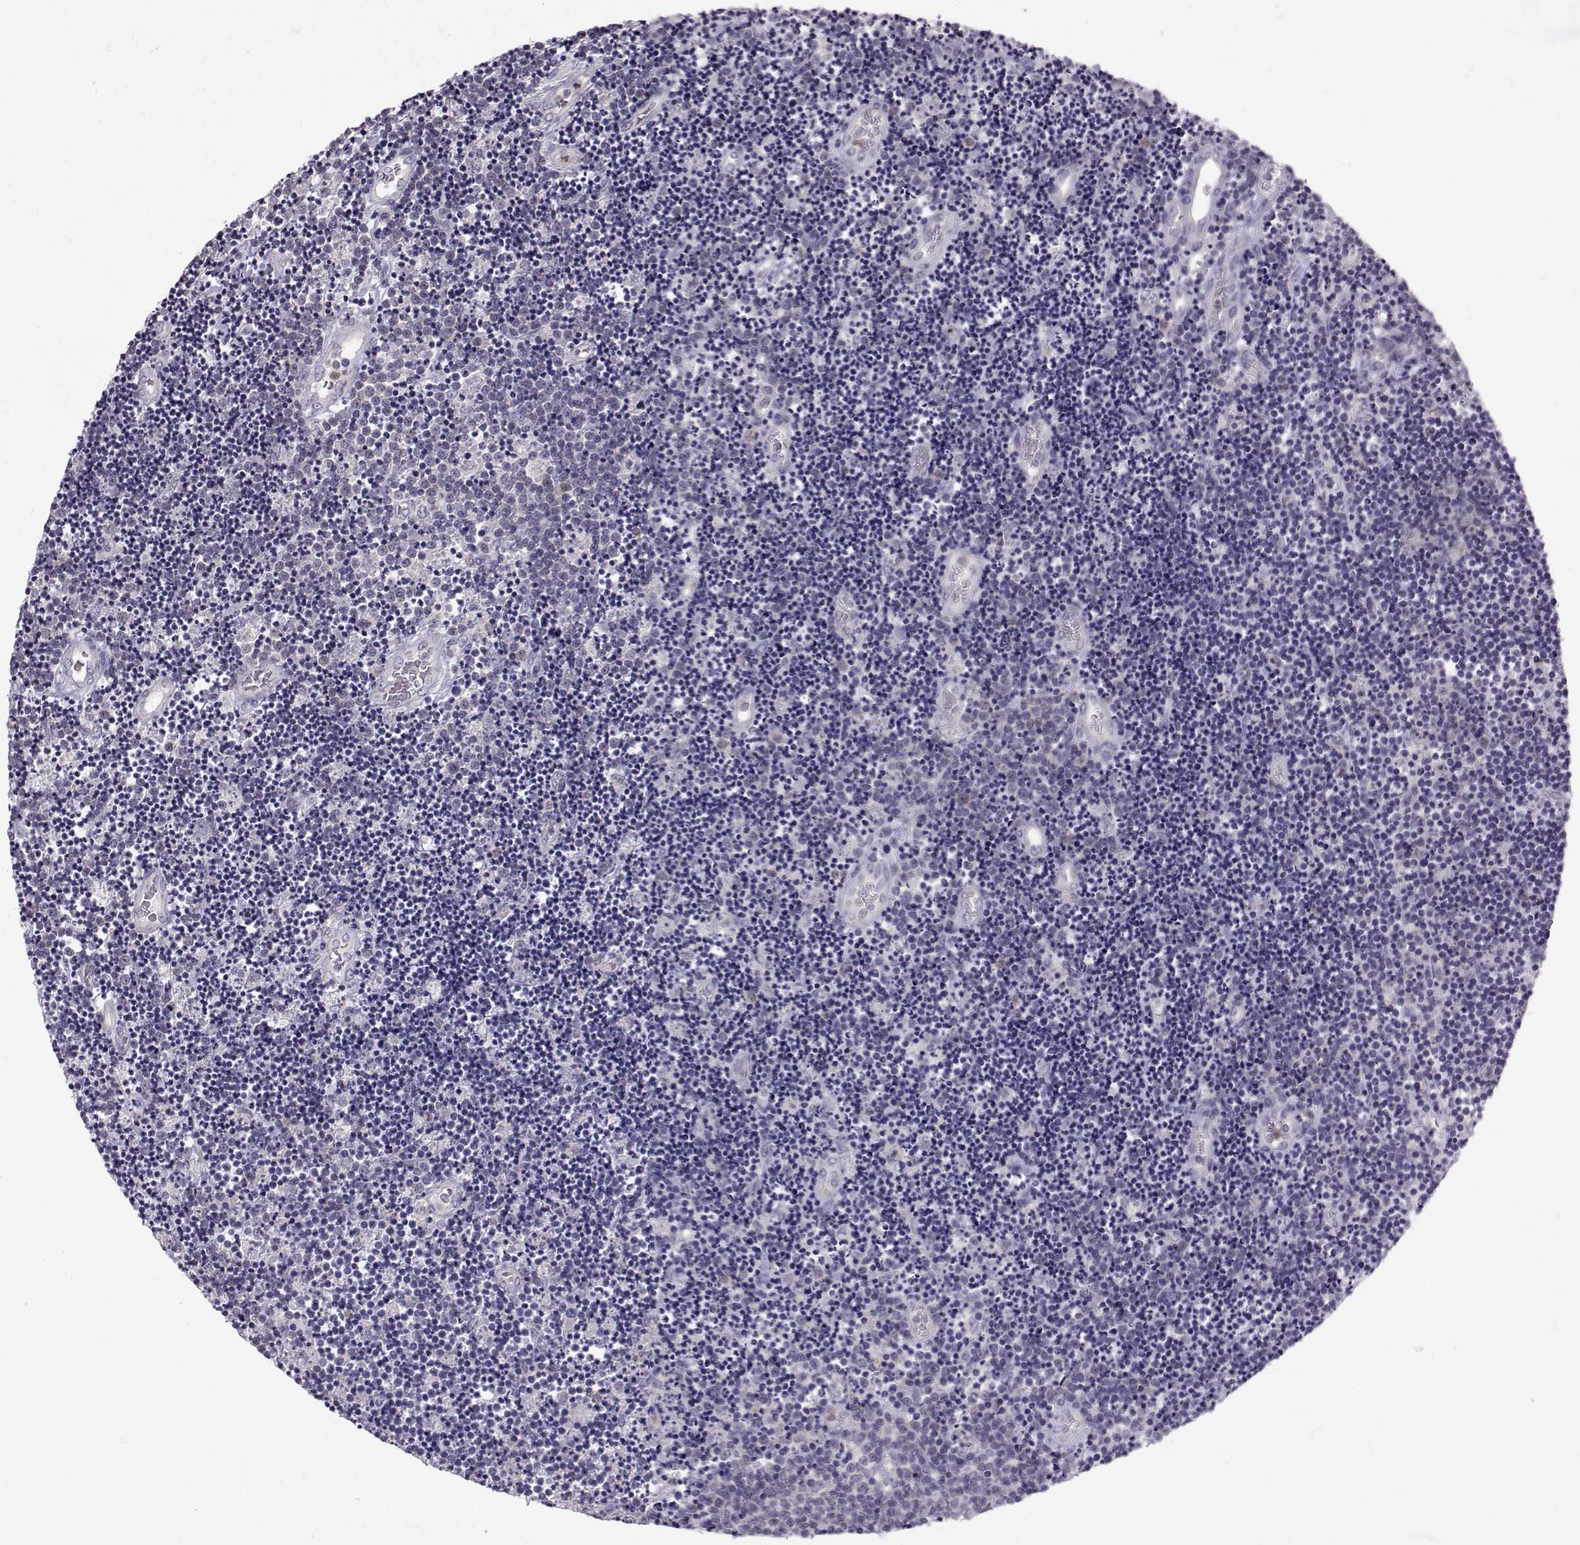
{"staining": {"intensity": "negative", "quantity": "none", "location": "none"}, "tissue": "lymphoma", "cell_type": "Tumor cells", "image_type": "cancer", "snomed": [{"axis": "morphology", "description": "Malignant lymphoma, non-Hodgkin's type, Low grade"}, {"axis": "topography", "description": "Brain"}], "caption": "Immunohistochemistry (IHC) histopathology image of neoplastic tissue: lymphoma stained with DAB exhibits no significant protein positivity in tumor cells.", "gene": "FCAMR", "patient": {"sex": "female", "age": 66}}